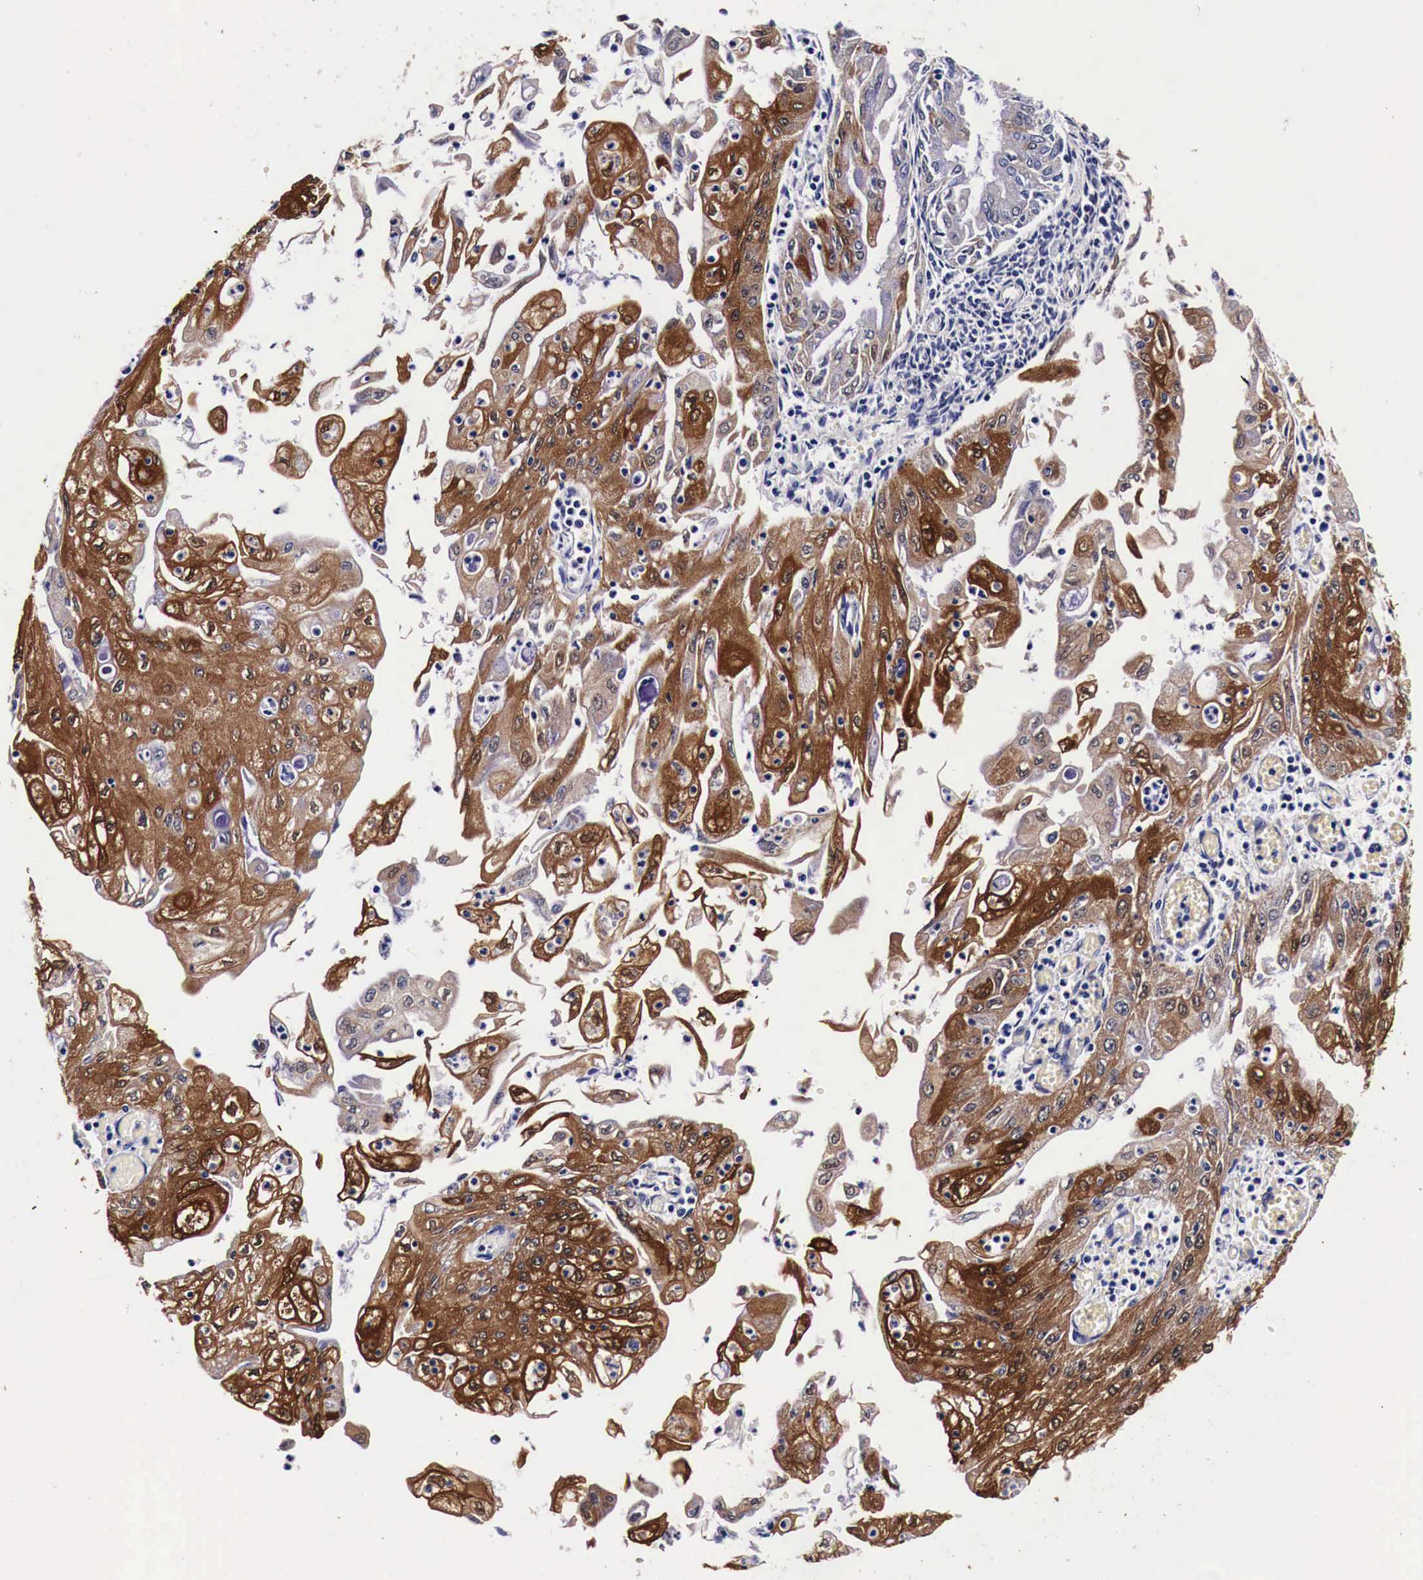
{"staining": {"intensity": "strong", "quantity": ">75%", "location": "cytoplasmic/membranous"}, "tissue": "endometrial cancer", "cell_type": "Tumor cells", "image_type": "cancer", "snomed": [{"axis": "morphology", "description": "Adenocarcinoma, NOS"}, {"axis": "topography", "description": "Endometrium"}], "caption": "Immunohistochemical staining of human adenocarcinoma (endometrial) exhibits high levels of strong cytoplasmic/membranous protein staining in approximately >75% of tumor cells.", "gene": "HSPB1", "patient": {"sex": "female", "age": 75}}